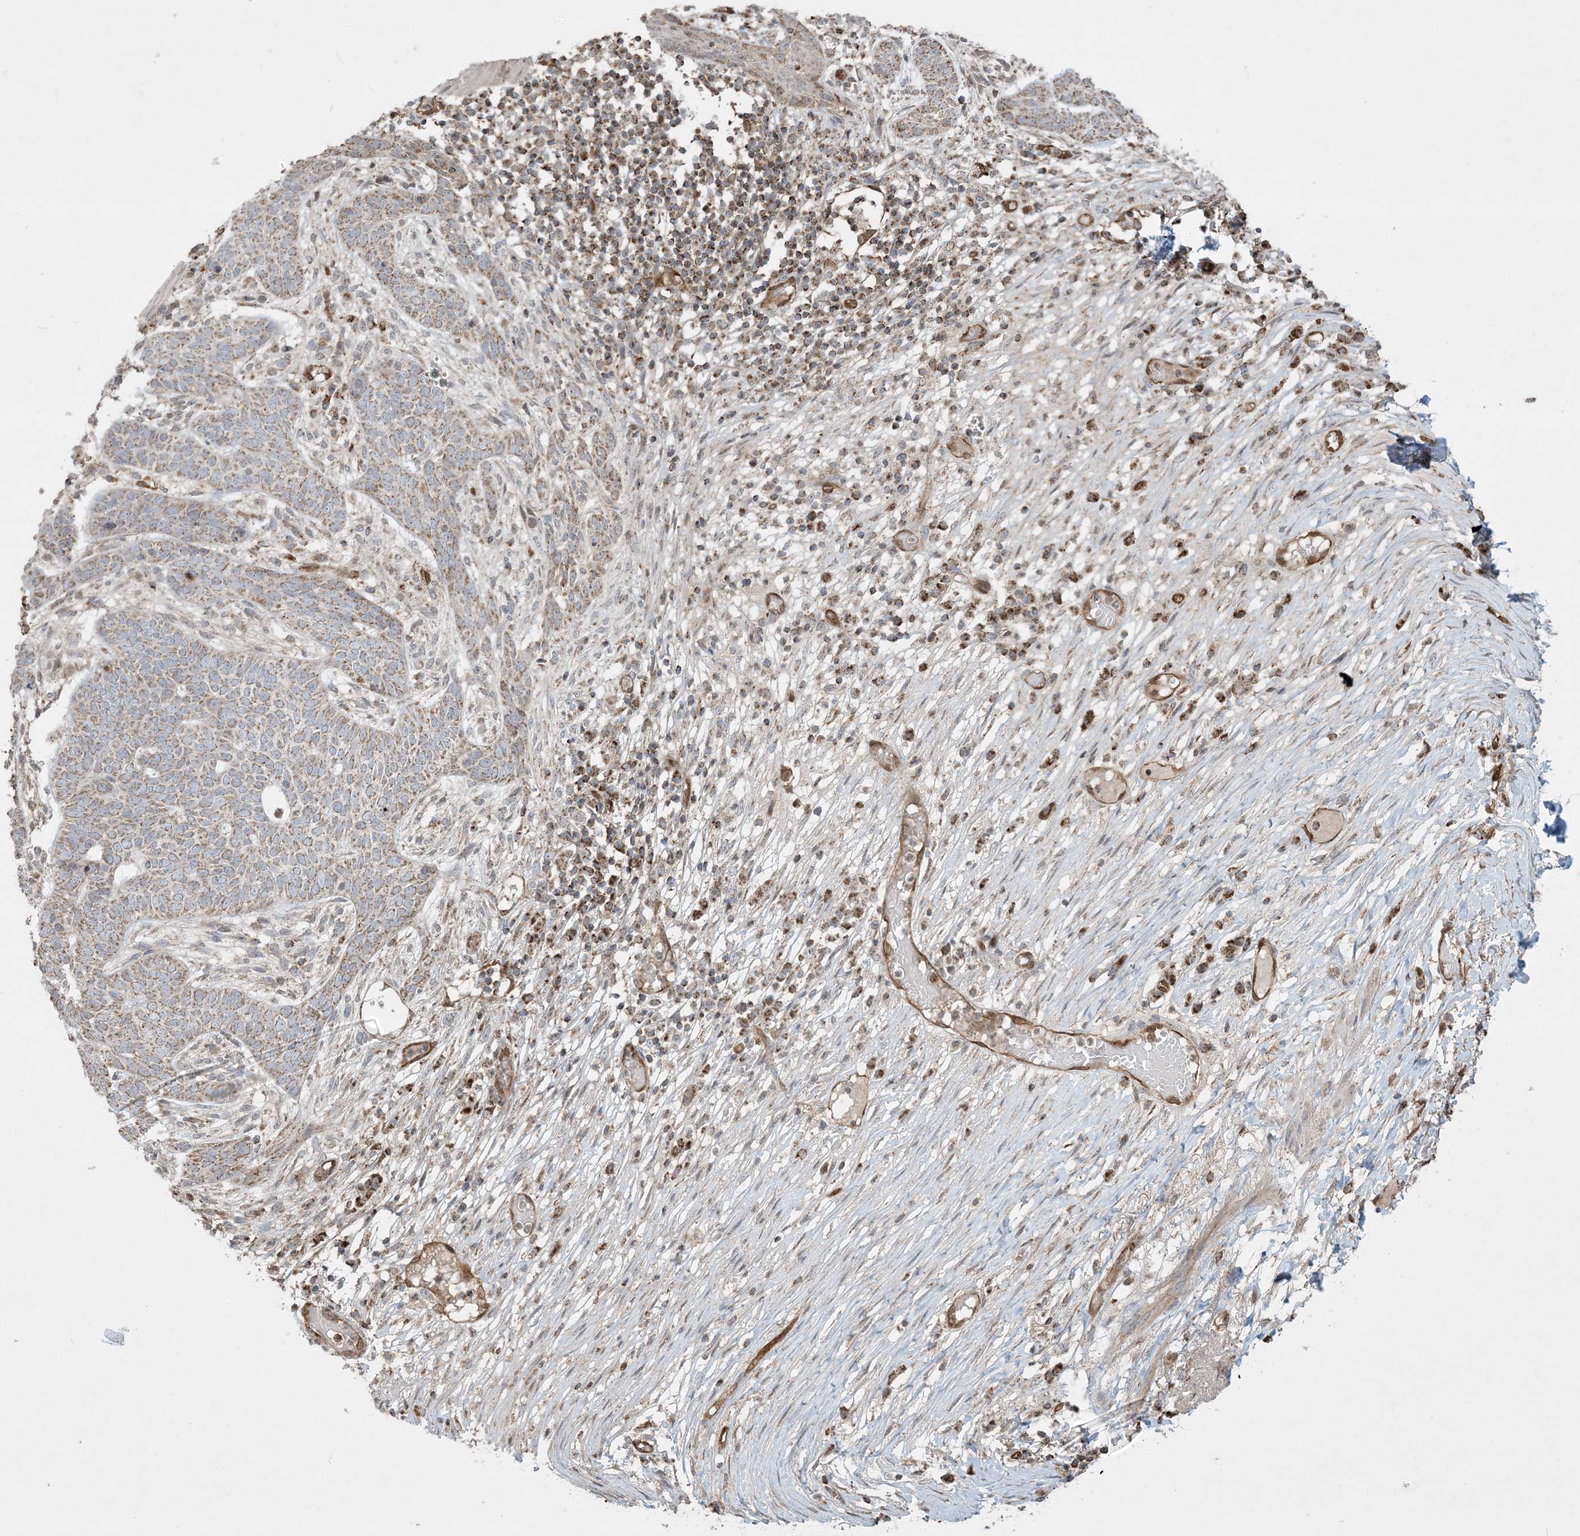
{"staining": {"intensity": "moderate", "quantity": ">75%", "location": "cytoplasmic/membranous"}, "tissue": "skin cancer", "cell_type": "Tumor cells", "image_type": "cancer", "snomed": [{"axis": "morphology", "description": "Normal tissue, NOS"}, {"axis": "morphology", "description": "Basal cell carcinoma"}, {"axis": "topography", "description": "Skin"}], "caption": "Tumor cells show medium levels of moderate cytoplasmic/membranous expression in approximately >75% of cells in skin basal cell carcinoma. (Stains: DAB (3,3'-diaminobenzidine) in brown, nuclei in blue, Microscopy: brightfield microscopy at high magnification).", "gene": "PPM1F", "patient": {"sex": "male", "age": 64}}